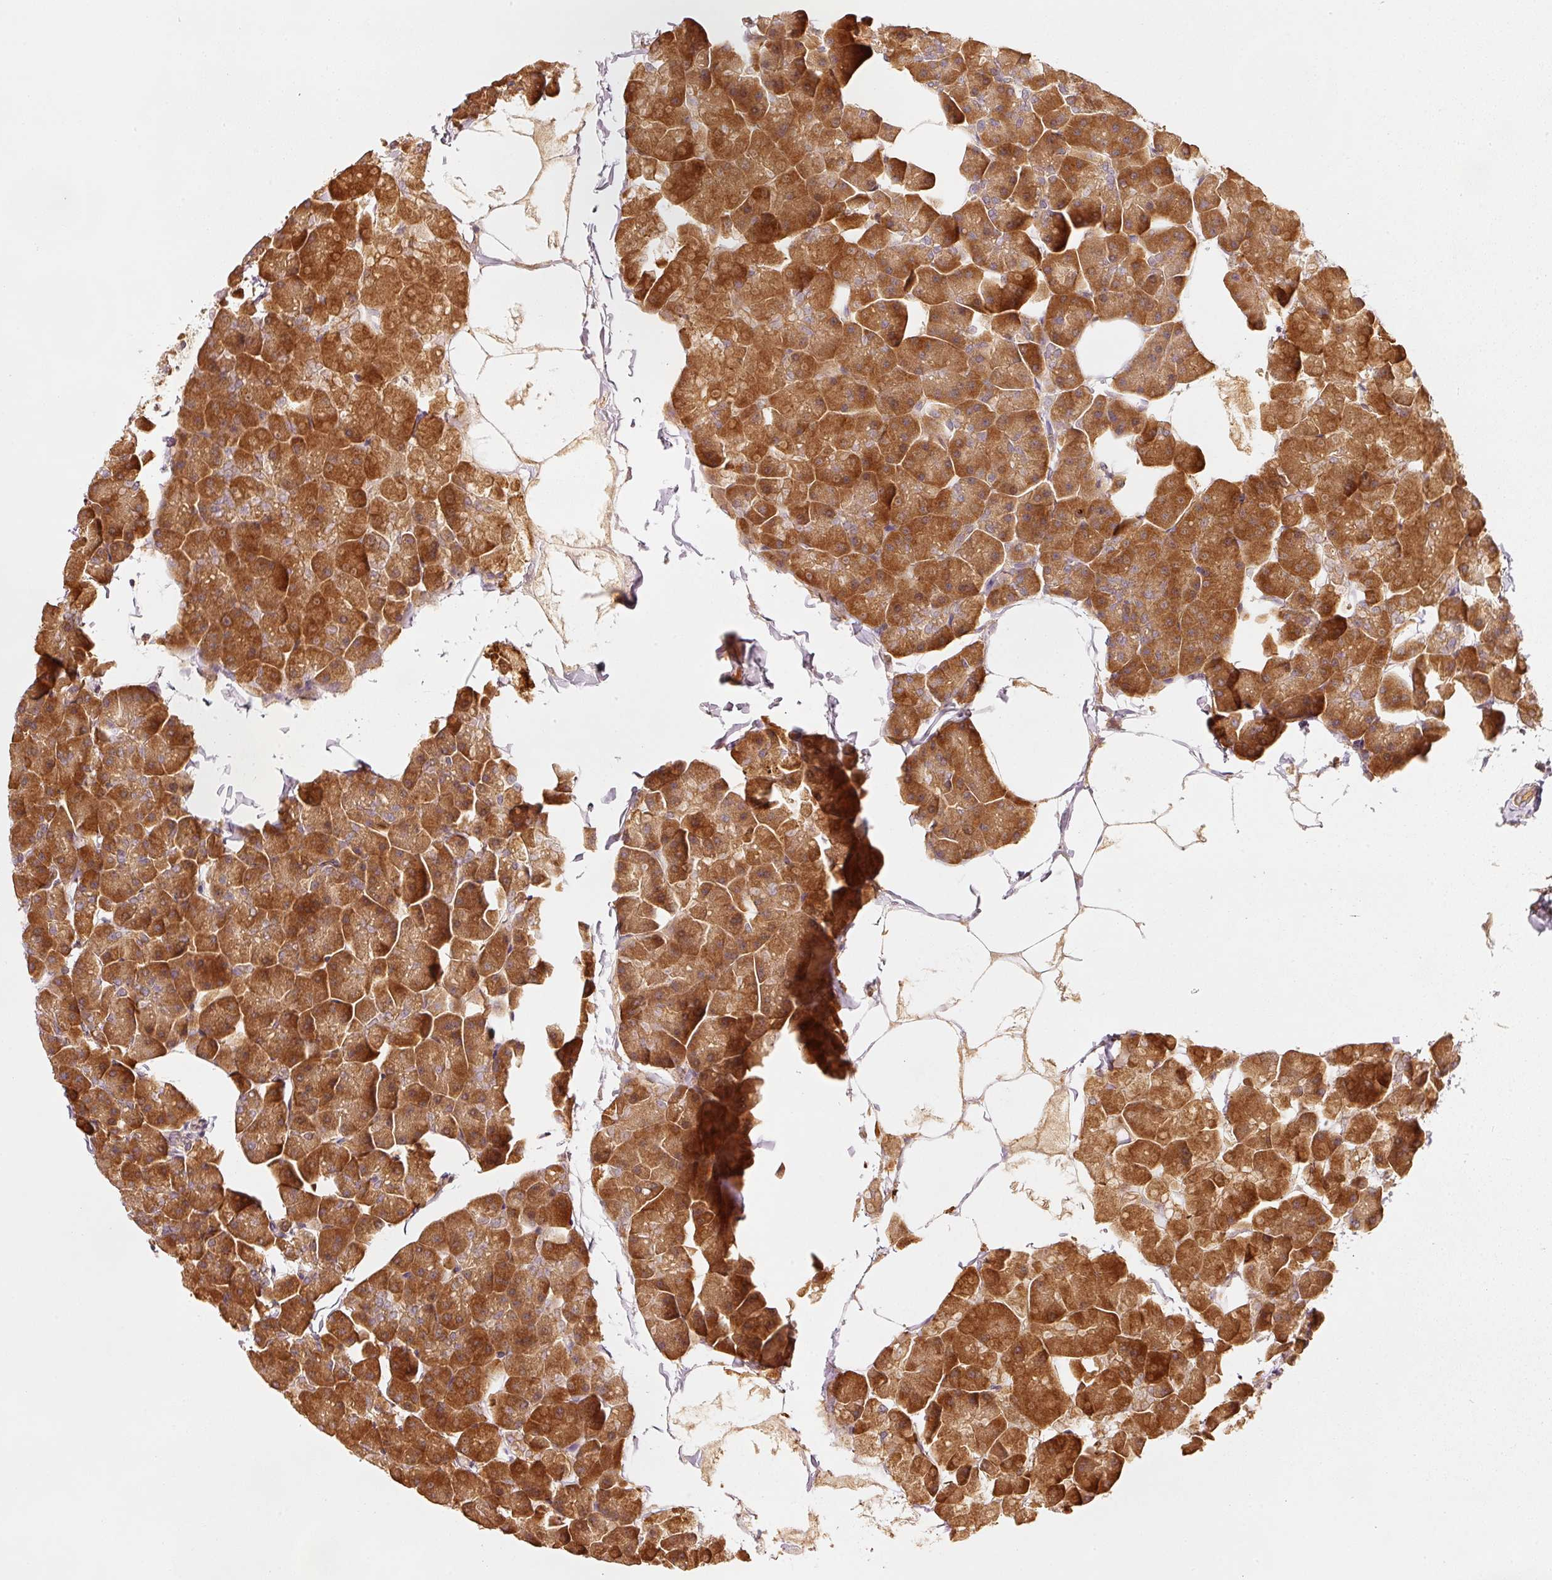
{"staining": {"intensity": "strong", "quantity": ">75%", "location": "cytoplasmic/membranous"}, "tissue": "pancreas", "cell_type": "Exocrine glandular cells", "image_type": "normal", "snomed": [{"axis": "morphology", "description": "Normal tissue, NOS"}, {"axis": "topography", "description": "Pancreas"}], "caption": "Immunohistochemistry (IHC) staining of normal pancreas, which reveals high levels of strong cytoplasmic/membranous expression in approximately >75% of exocrine glandular cells indicating strong cytoplasmic/membranous protein expression. The staining was performed using DAB (brown) for protein detection and nuclei were counterstained in hematoxylin (blue).", "gene": "RRAS2", "patient": {"sex": "male", "age": 35}}